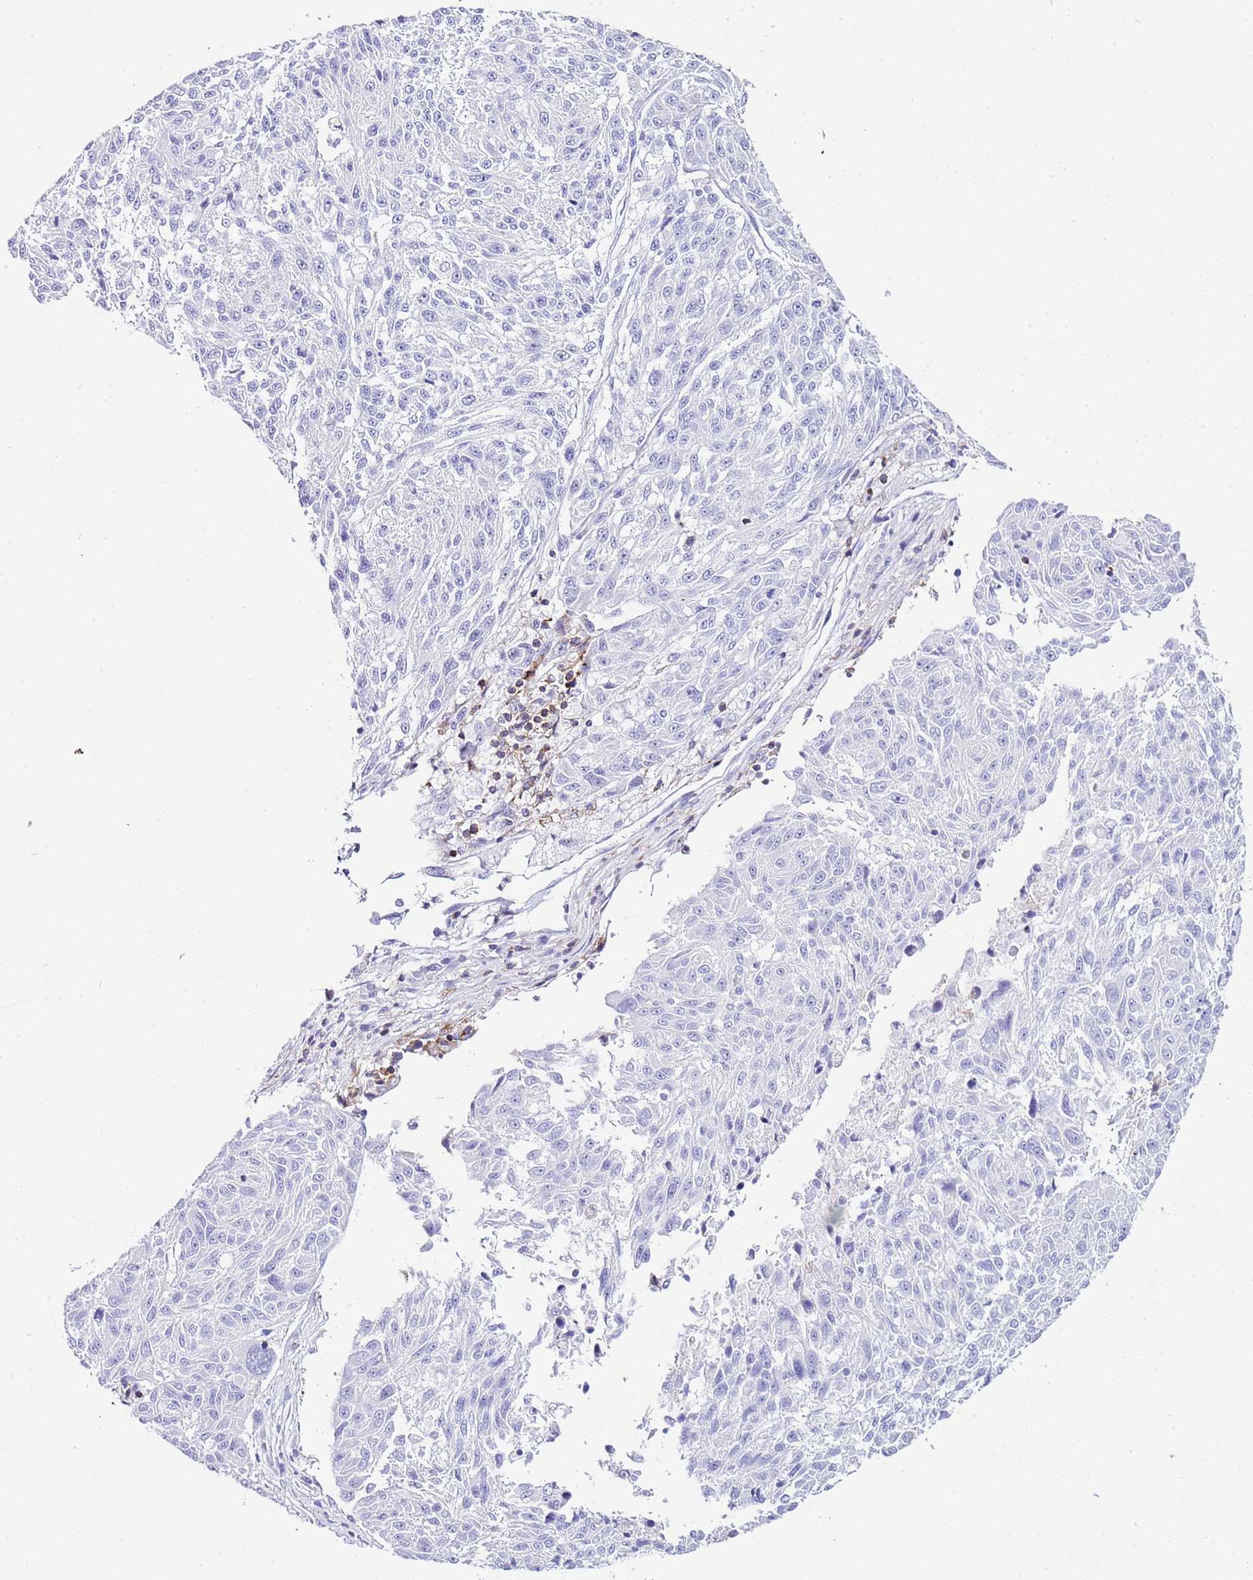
{"staining": {"intensity": "negative", "quantity": "none", "location": "none"}, "tissue": "melanoma", "cell_type": "Tumor cells", "image_type": "cancer", "snomed": [{"axis": "morphology", "description": "Malignant melanoma, NOS"}, {"axis": "topography", "description": "Skin"}], "caption": "Immunohistochemistry (IHC) of human malignant melanoma demonstrates no expression in tumor cells.", "gene": "ALDH3A1", "patient": {"sex": "male", "age": 53}}